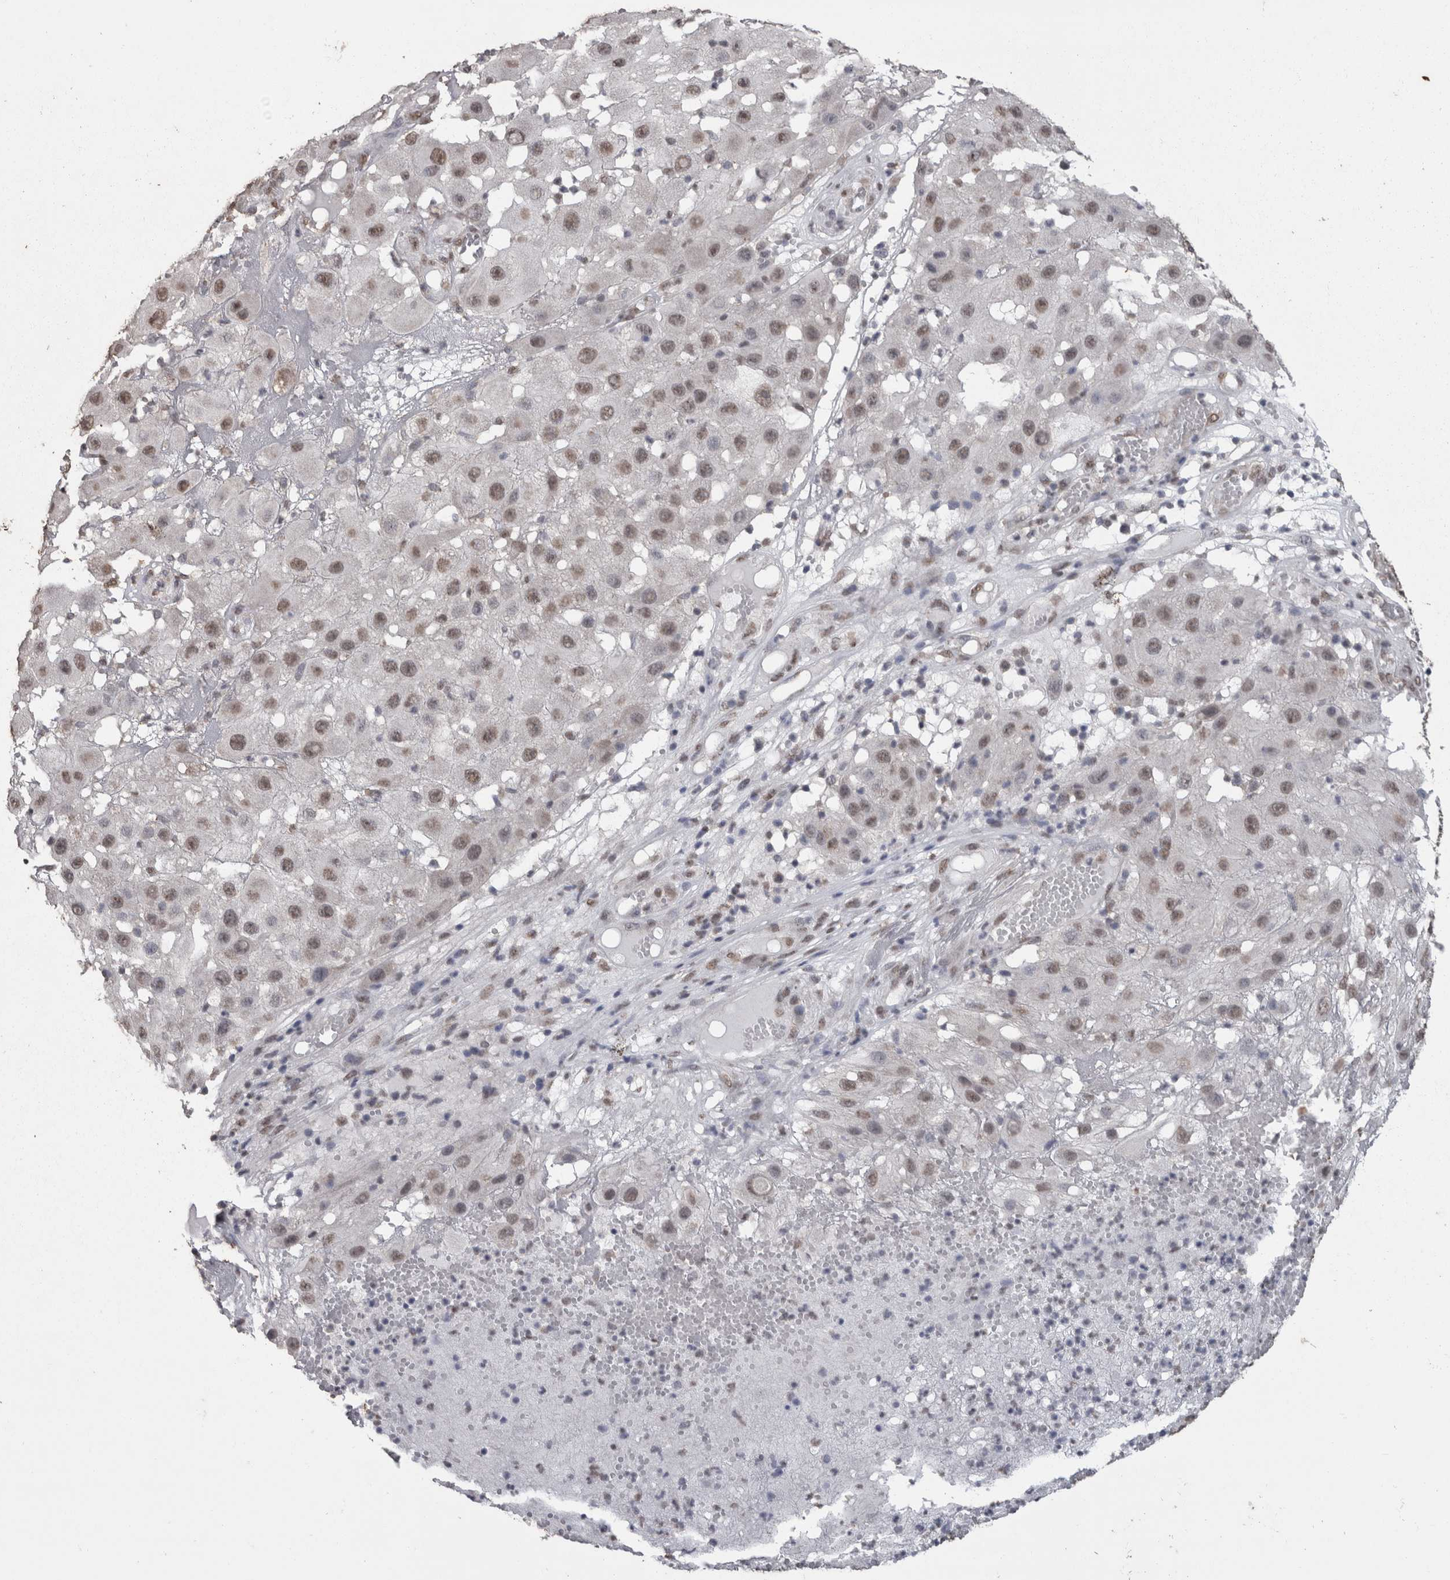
{"staining": {"intensity": "weak", "quantity": ">75%", "location": "nuclear"}, "tissue": "melanoma", "cell_type": "Tumor cells", "image_type": "cancer", "snomed": [{"axis": "morphology", "description": "Malignant melanoma, NOS"}, {"axis": "topography", "description": "Skin"}], "caption": "Tumor cells display low levels of weak nuclear staining in about >75% of cells in human malignant melanoma. The staining was performed using DAB (3,3'-diaminobenzidine), with brown indicating positive protein expression. Nuclei are stained blue with hematoxylin.", "gene": "SMAD7", "patient": {"sex": "female", "age": 81}}